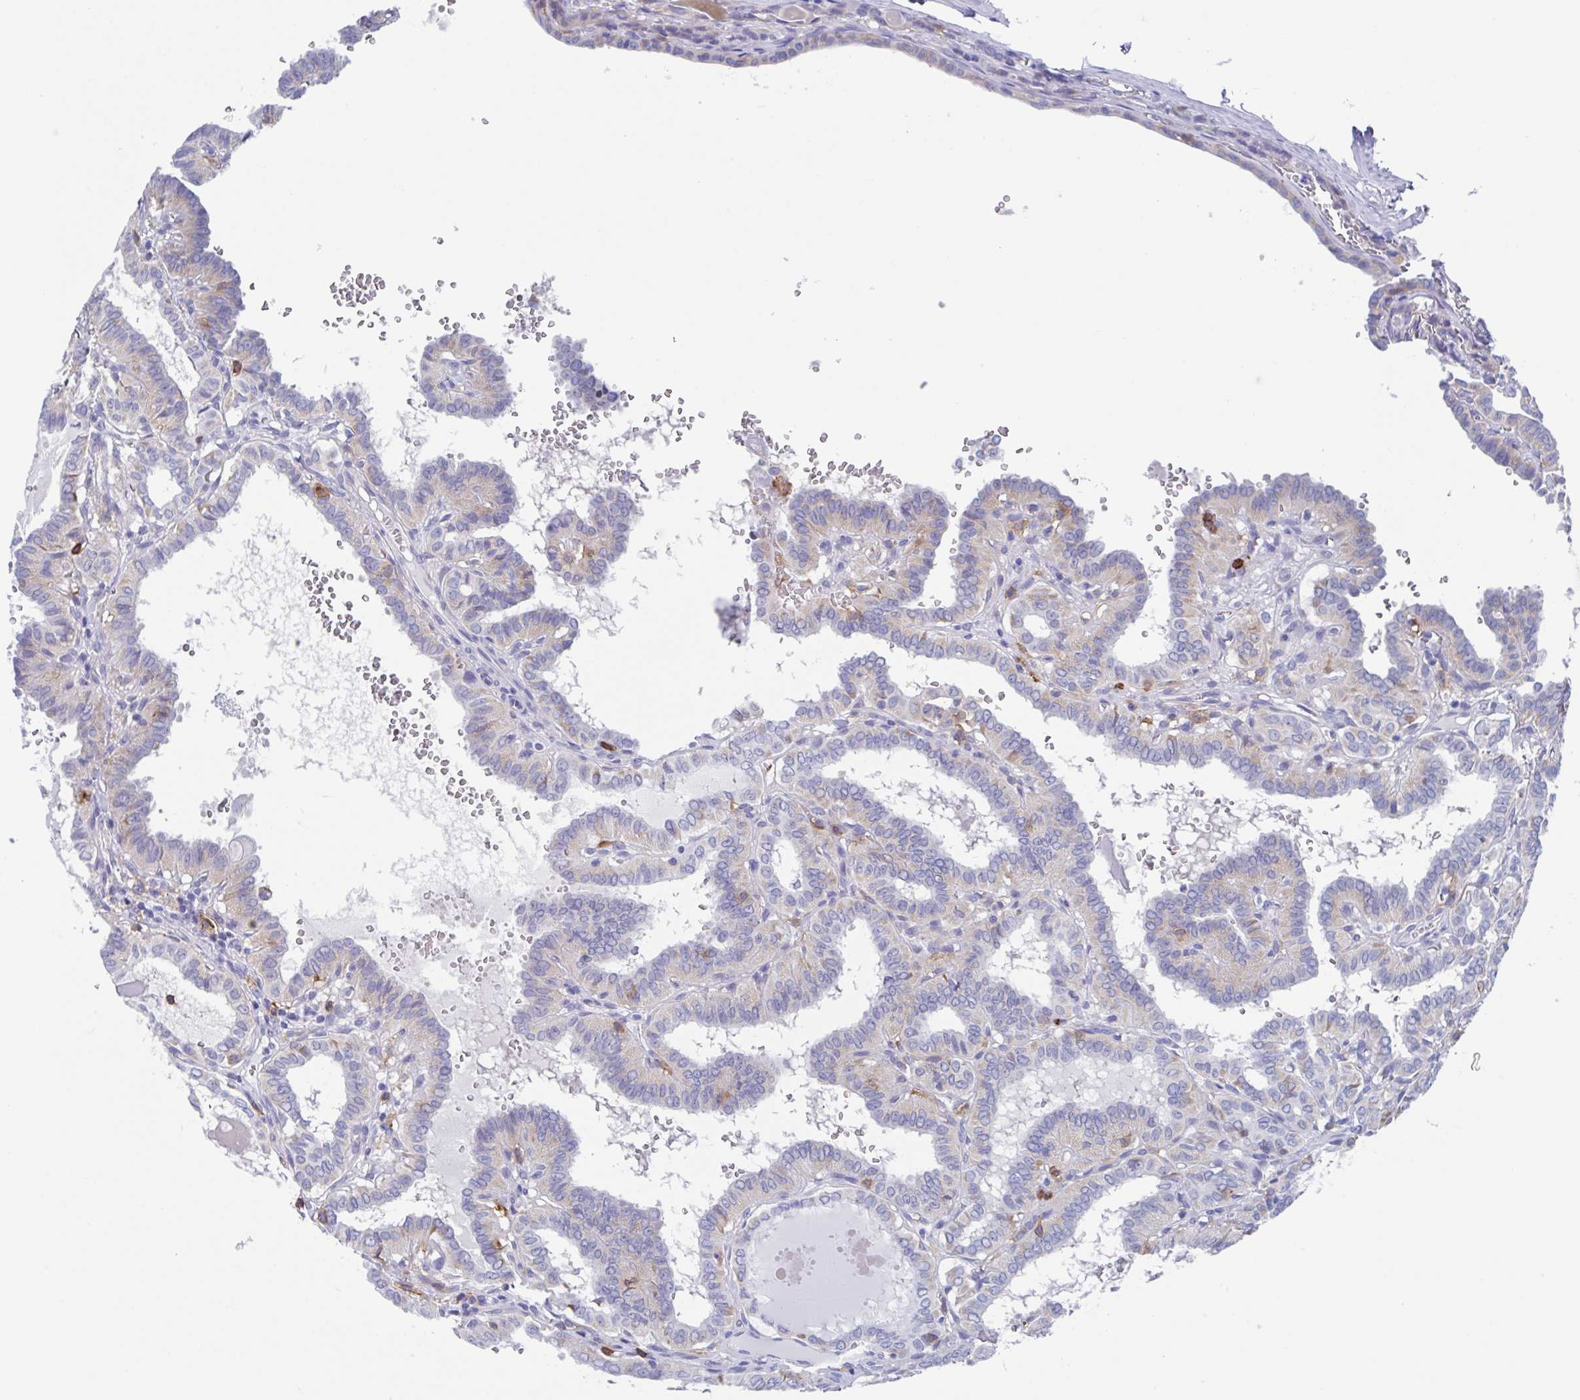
{"staining": {"intensity": "weak", "quantity": "<25%", "location": "cytoplasmic/membranous"}, "tissue": "thyroid cancer", "cell_type": "Tumor cells", "image_type": "cancer", "snomed": [{"axis": "morphology", "description": "Papillary adenocarcinoma, NOS"}, {"axis": "topography", "description": "Thyroid gland"}], "caption": "Tumor cells are negative for protein expression in human thyroid papillary adenocarcinoma.", "gene": "FCGR3A", "patient": {"sex": "female", "age": 21}}